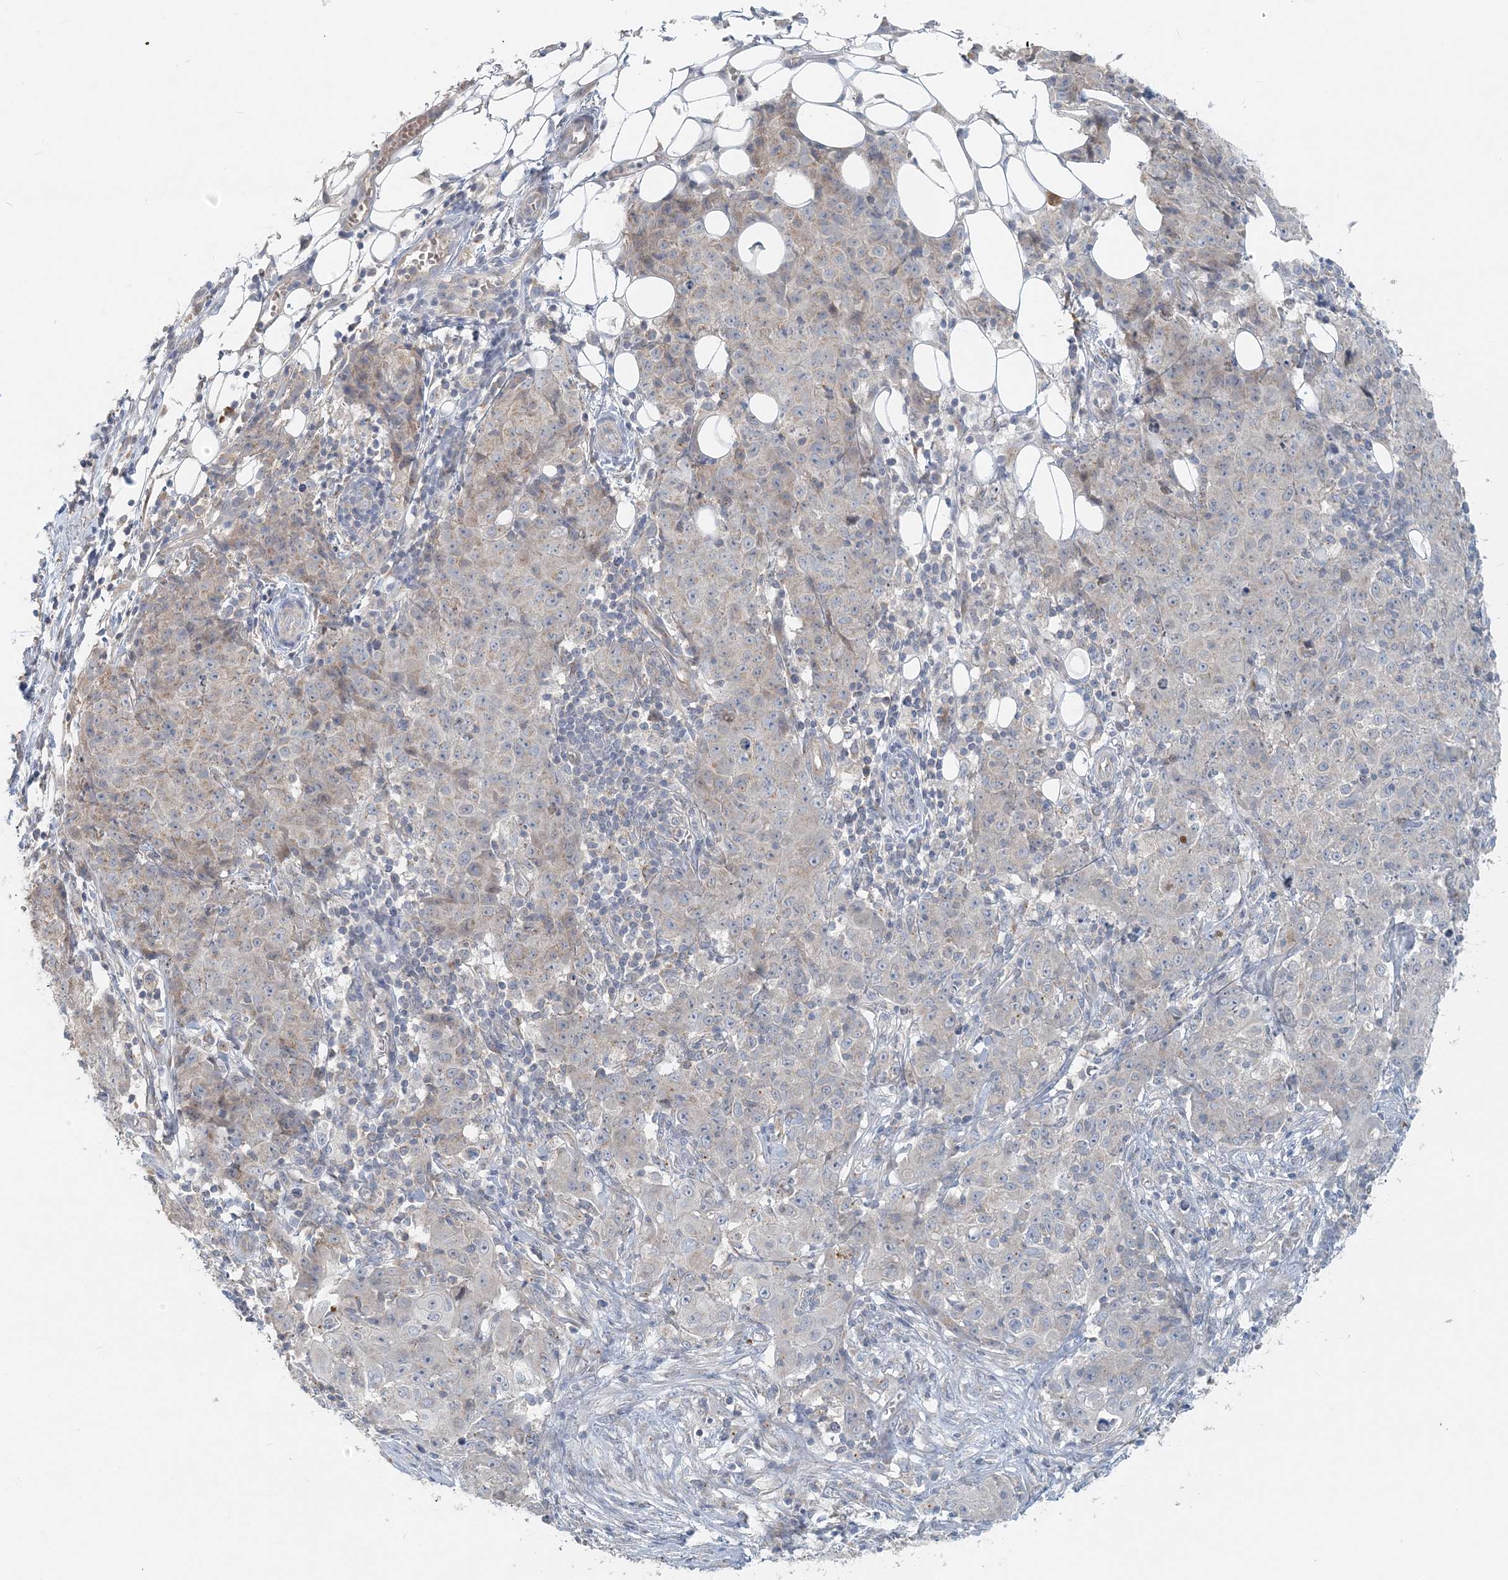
{"staining": {"intensity": "negative", "quantity": "none", "location": "none"}, "tissue": "ovarian cancer", "cell_type": "Tumor cells", "image_type": "cancer", "snomed": [{"axis": "morphology", "description": "Carcinoma, endometroid"}, {"axis": "topography", "description": "Ovary"}], "caption": "Micrograph shows no protein expression in tumor cells of endometroid carcinoma (ovarian) tissue. Brightfield microscopy of immunohistochemistry stained with DAB (3,3'-diaminobenzidine) (brown) and hematoxylin (blue), captured at high magnification.", "gene": "NAA11", "patient": {"sex": "female", "age": 42}}